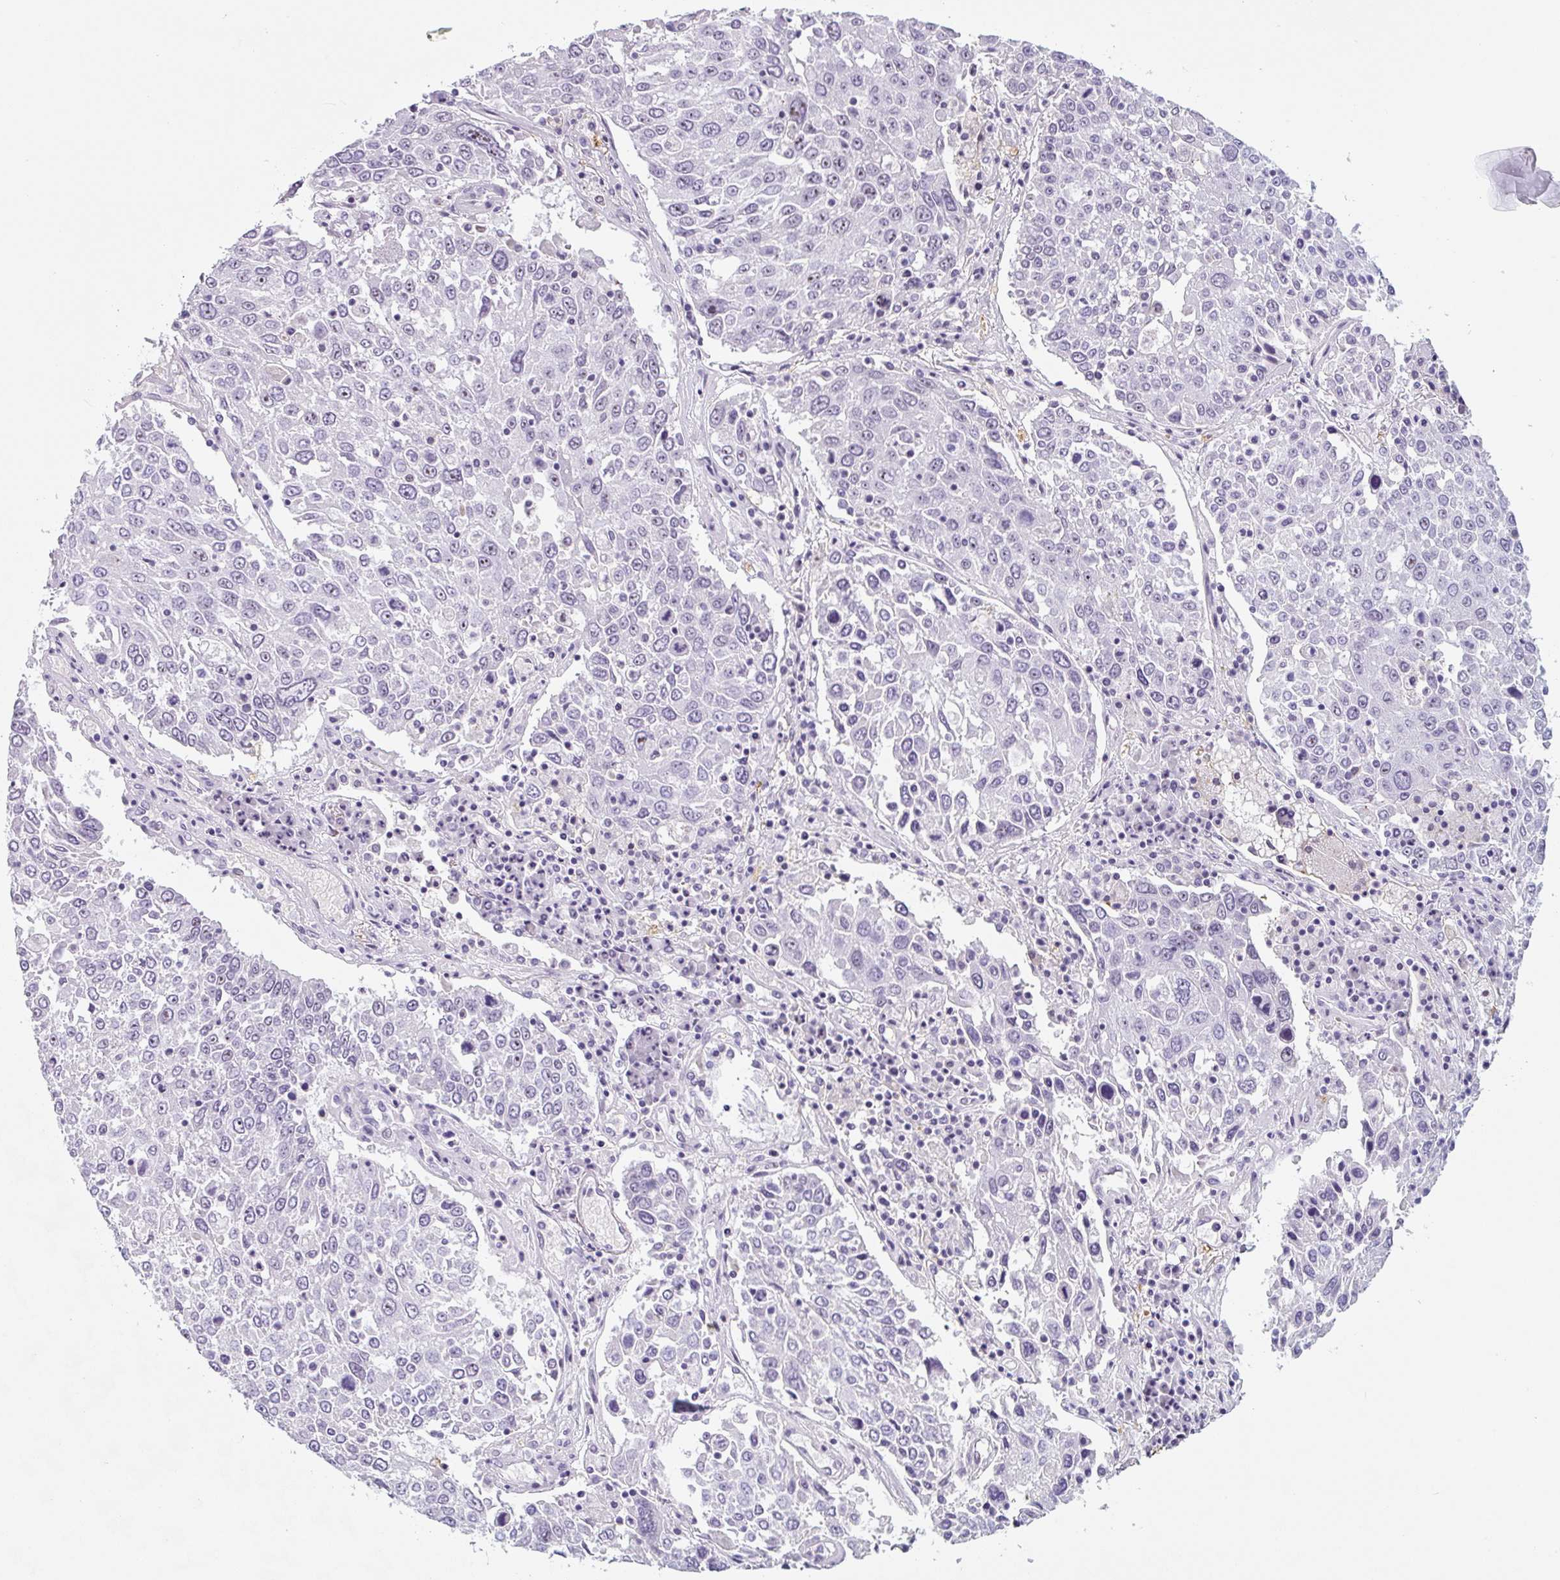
{"staining": {"intensity": "negative", "quantity": "none", "location": "none"}, "tissue": "lung cancer", "cell_type": "Tumor cells", "image_type": "cancer", "snomed": [{"axis": "morphology", "description": "Squamous cell carcinoma, NOS"}, {"axis": "topography", "description": "Lung"}], "caption": "The micrograph exhibits no significant staining in tumor cells of squamous cell carcinoma (lung). The staining was performed using DAB to visualize the protein expression in brown, while the nuclei were stained in blue with hematoxylin (Magnification: 20x).", "gene": "TNFRSF8", "patient": {"sex": "male", "age": 65}}